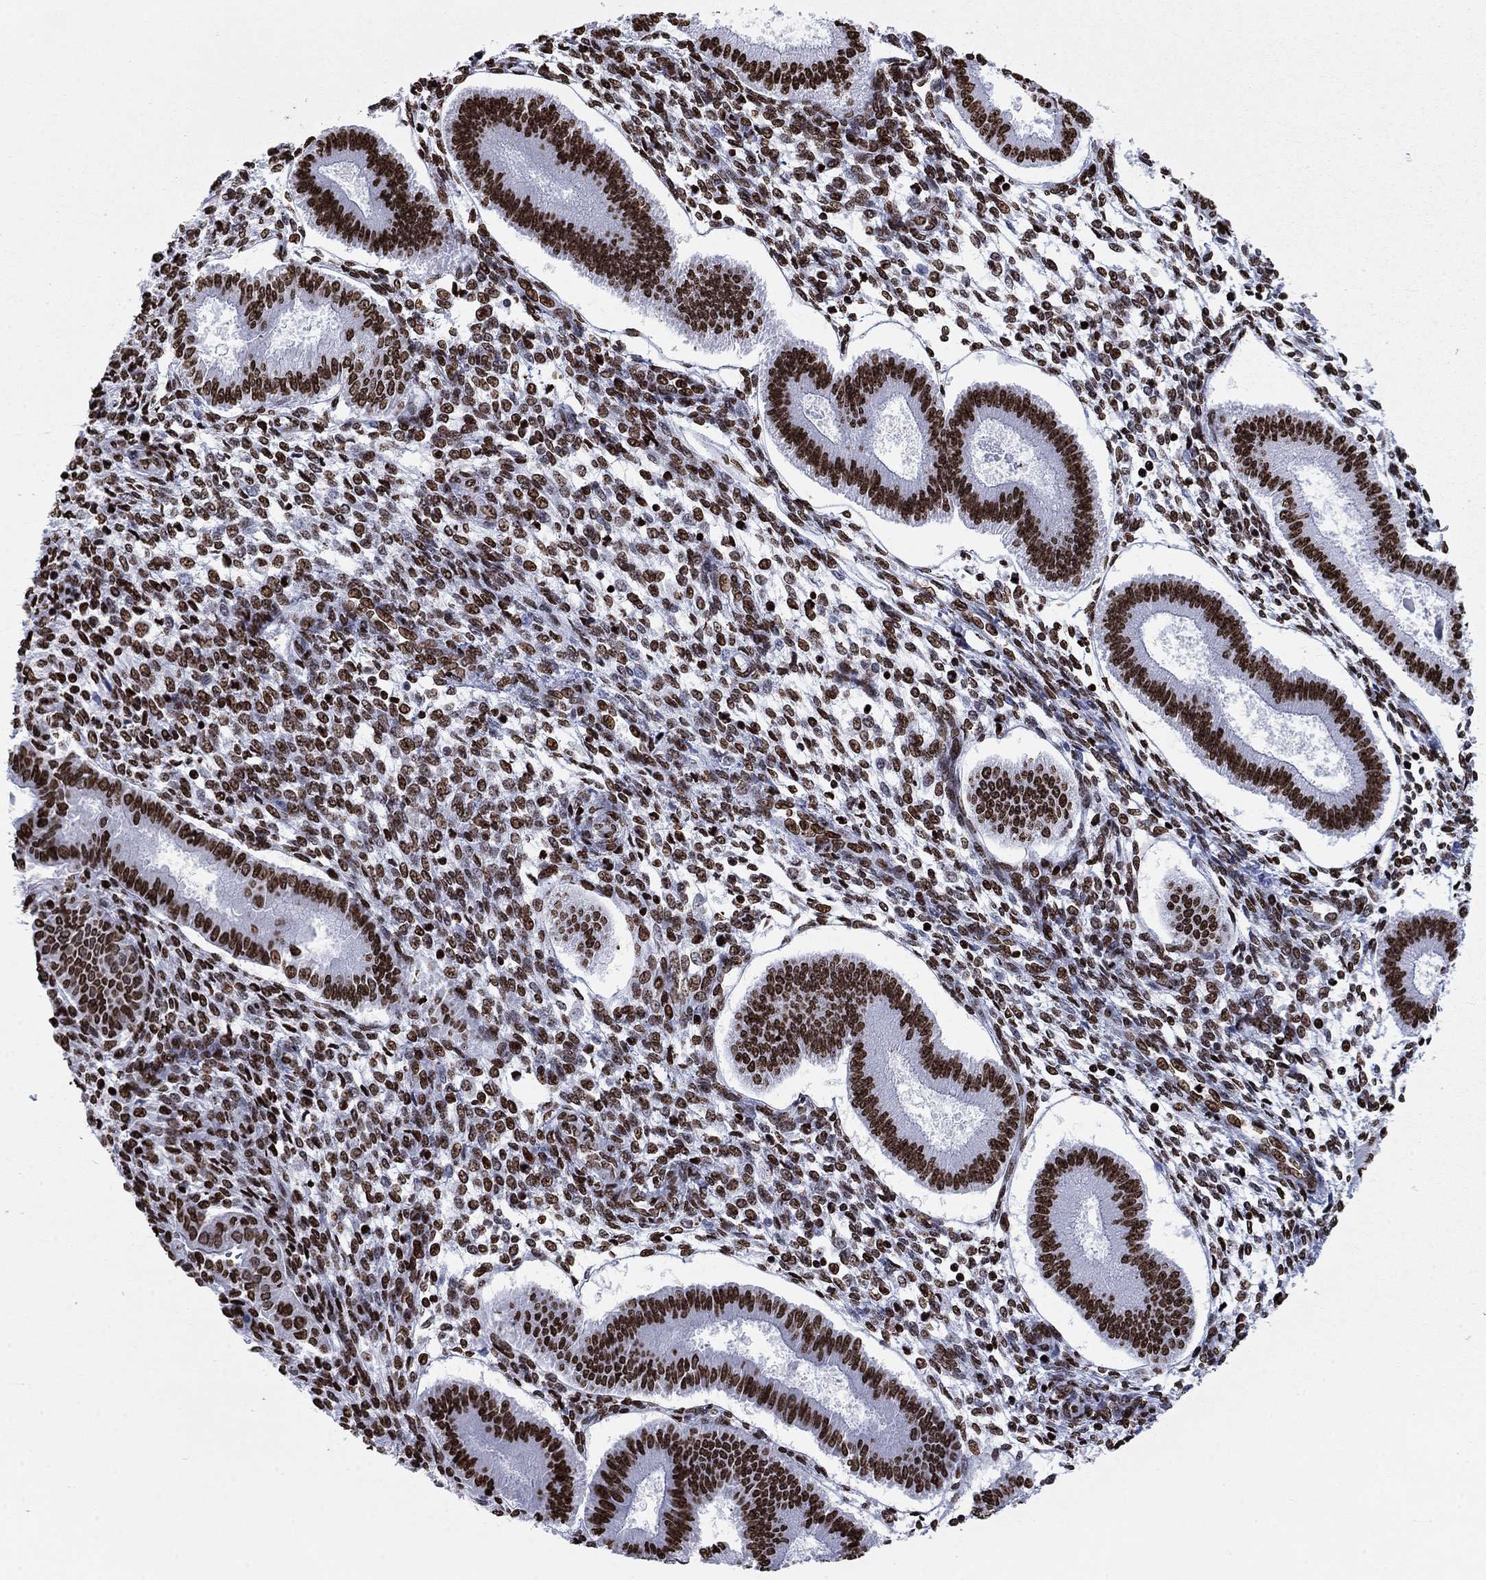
{"staining": {"intensity": "moderate", "quantity": "25%-75%", "location": "nuclear"}, "tissue": "endometrium", "cell_type": "Cells in endometrial stroma", "image_type": "normal", "snomed": [{"axis": "morphology", "description": "Normal tissue, NOS"}, {"axis": "topography", "description": "Endometrium"}], "caption": "A brown stain labels moderate nuclear positivity of a protein in cells in endometrial stroma of benign human endometrium. The protein is stained brown, and the nuclei are stained in blue (DAB IHC with brightfield microscopy, high magnification).", "gene": "H1", "patient": {"sex": "female", "age": 43}}